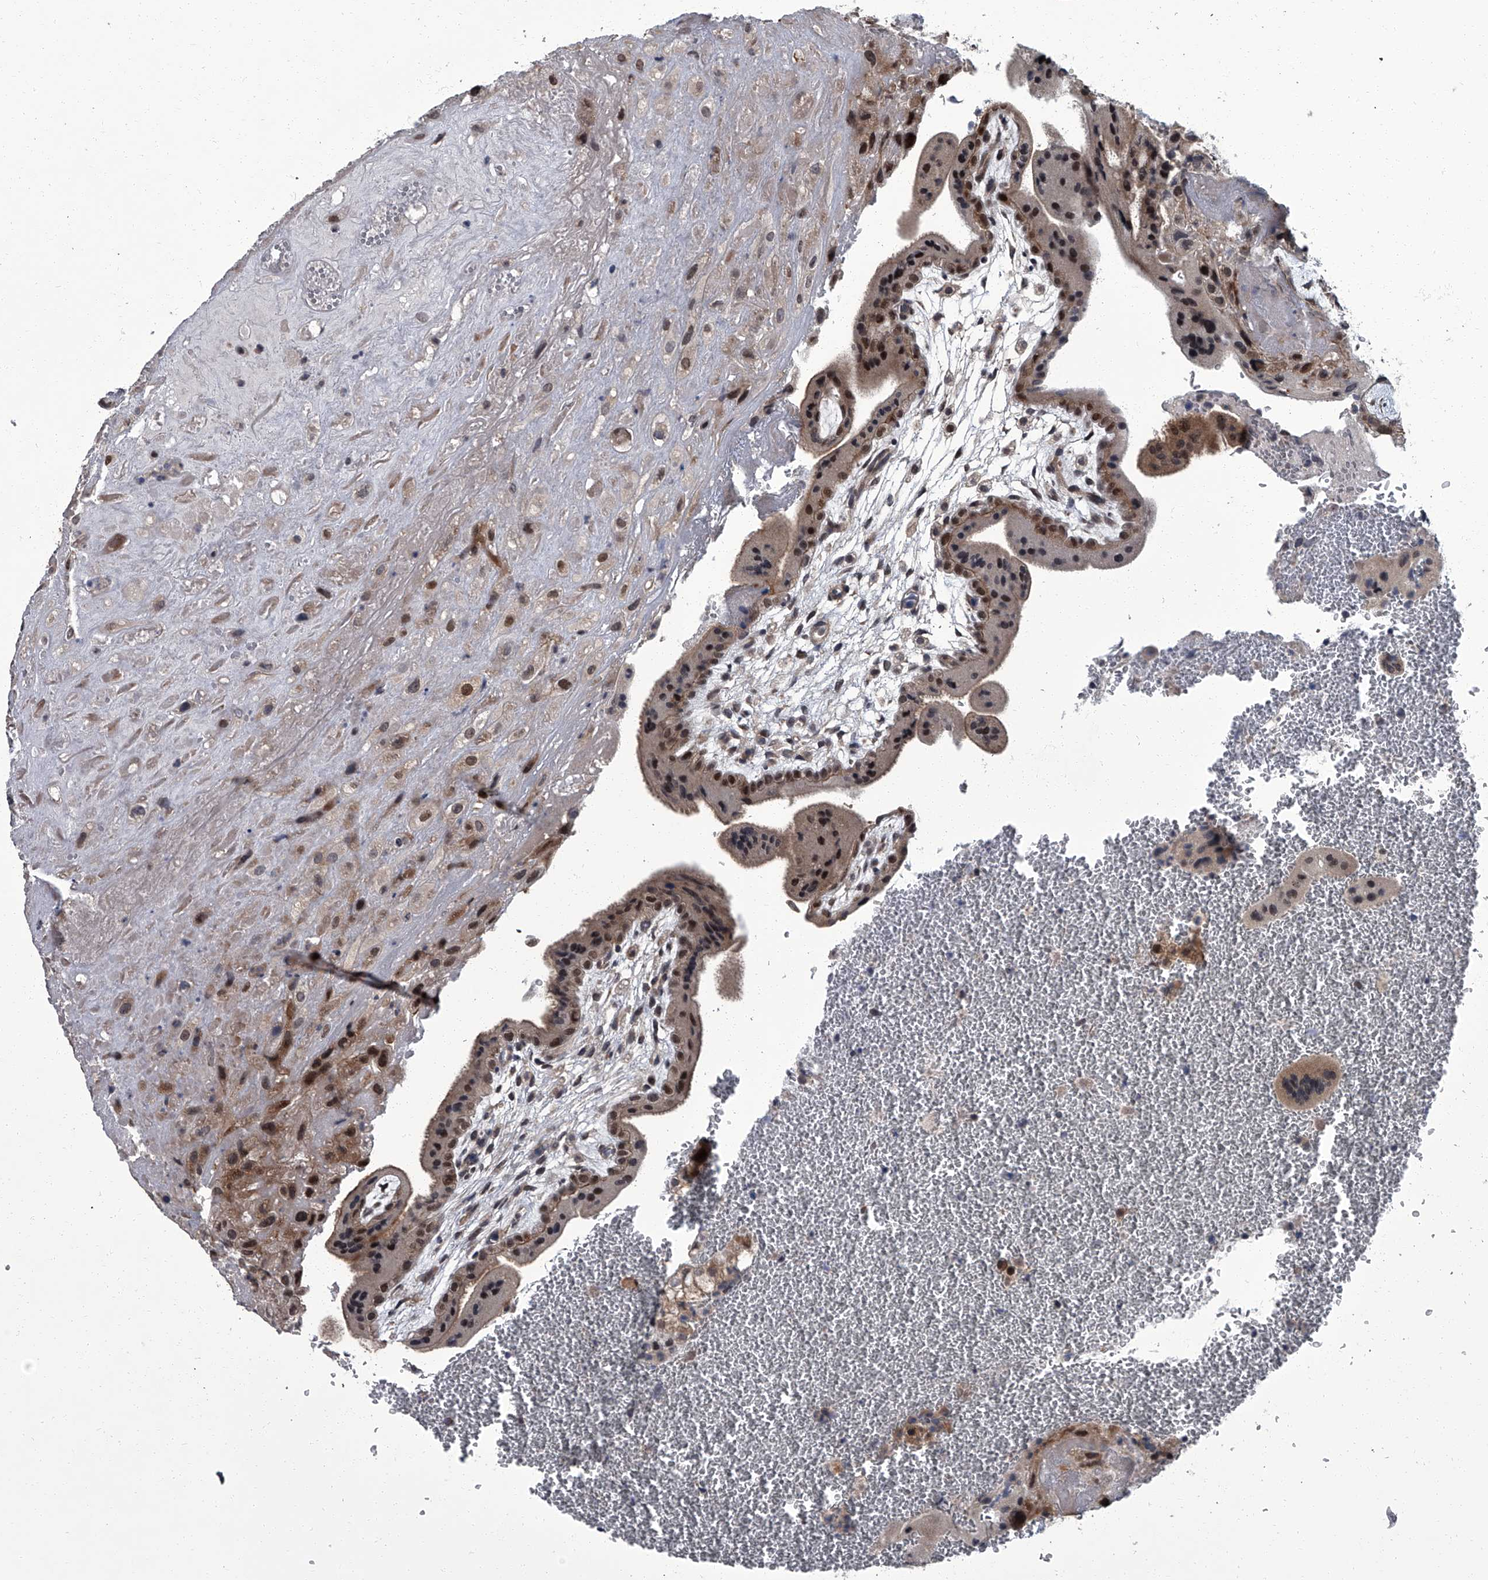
{"staining": {"intensity": "moderate", "quantity": ">75%", "location": "cytoplasmic/membranous,nuclear"}, "tissue": "placenta", "cell_type": "Decidual cells", "image_type": "normal", "snomed": [{"axis": "morphology", "description": "Normal tissue, NOS"}, {"axis": "topography", "description": "Placenta"}], "caption": "Moderate cytoplasmic/membranous,nuclear positivity for a protein is appreciated in approximately >75% of decidual cells of benign placenta using immunohistochemistry.", "gene": "ZNF274", "patient": {"sex": "female", "age": 35}}